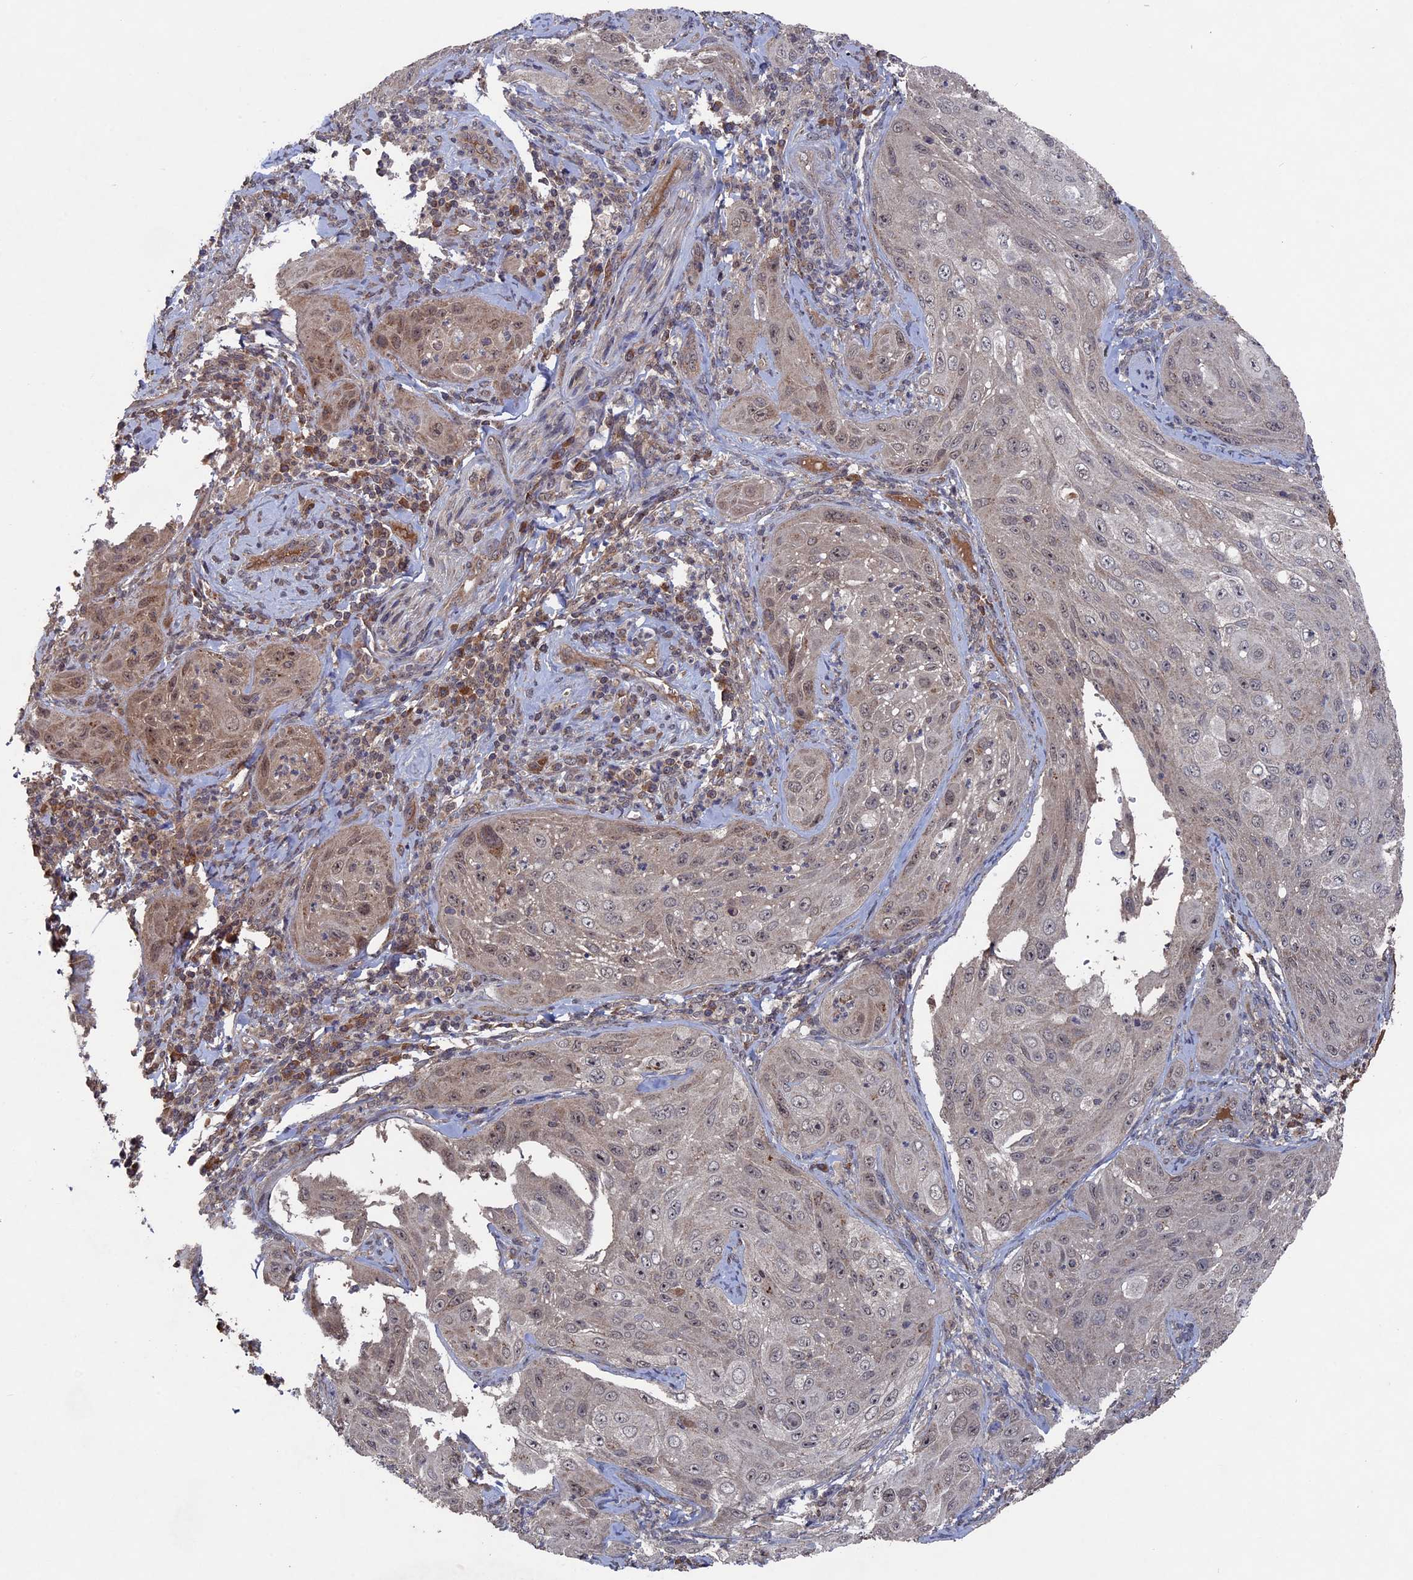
{"staining": {"intensity": "negative", "quantity": "none", "location": "none"}, "tissue": "cervical cancer", "cell_type": "Tumor cells", "image_type": "cancer", "snomed": [{"axis": "morphology", "description": "Squamous cell carcinoma, NOS"}, {"axis": "topography", "description": "Cervix"}], "caption": "This is an IHC micrograph of human cervical squamous cell carcinoma. There is no positivity in tumor cells.", "gene": "RAB15", "patient": {"sex": "female", "age": 42}}